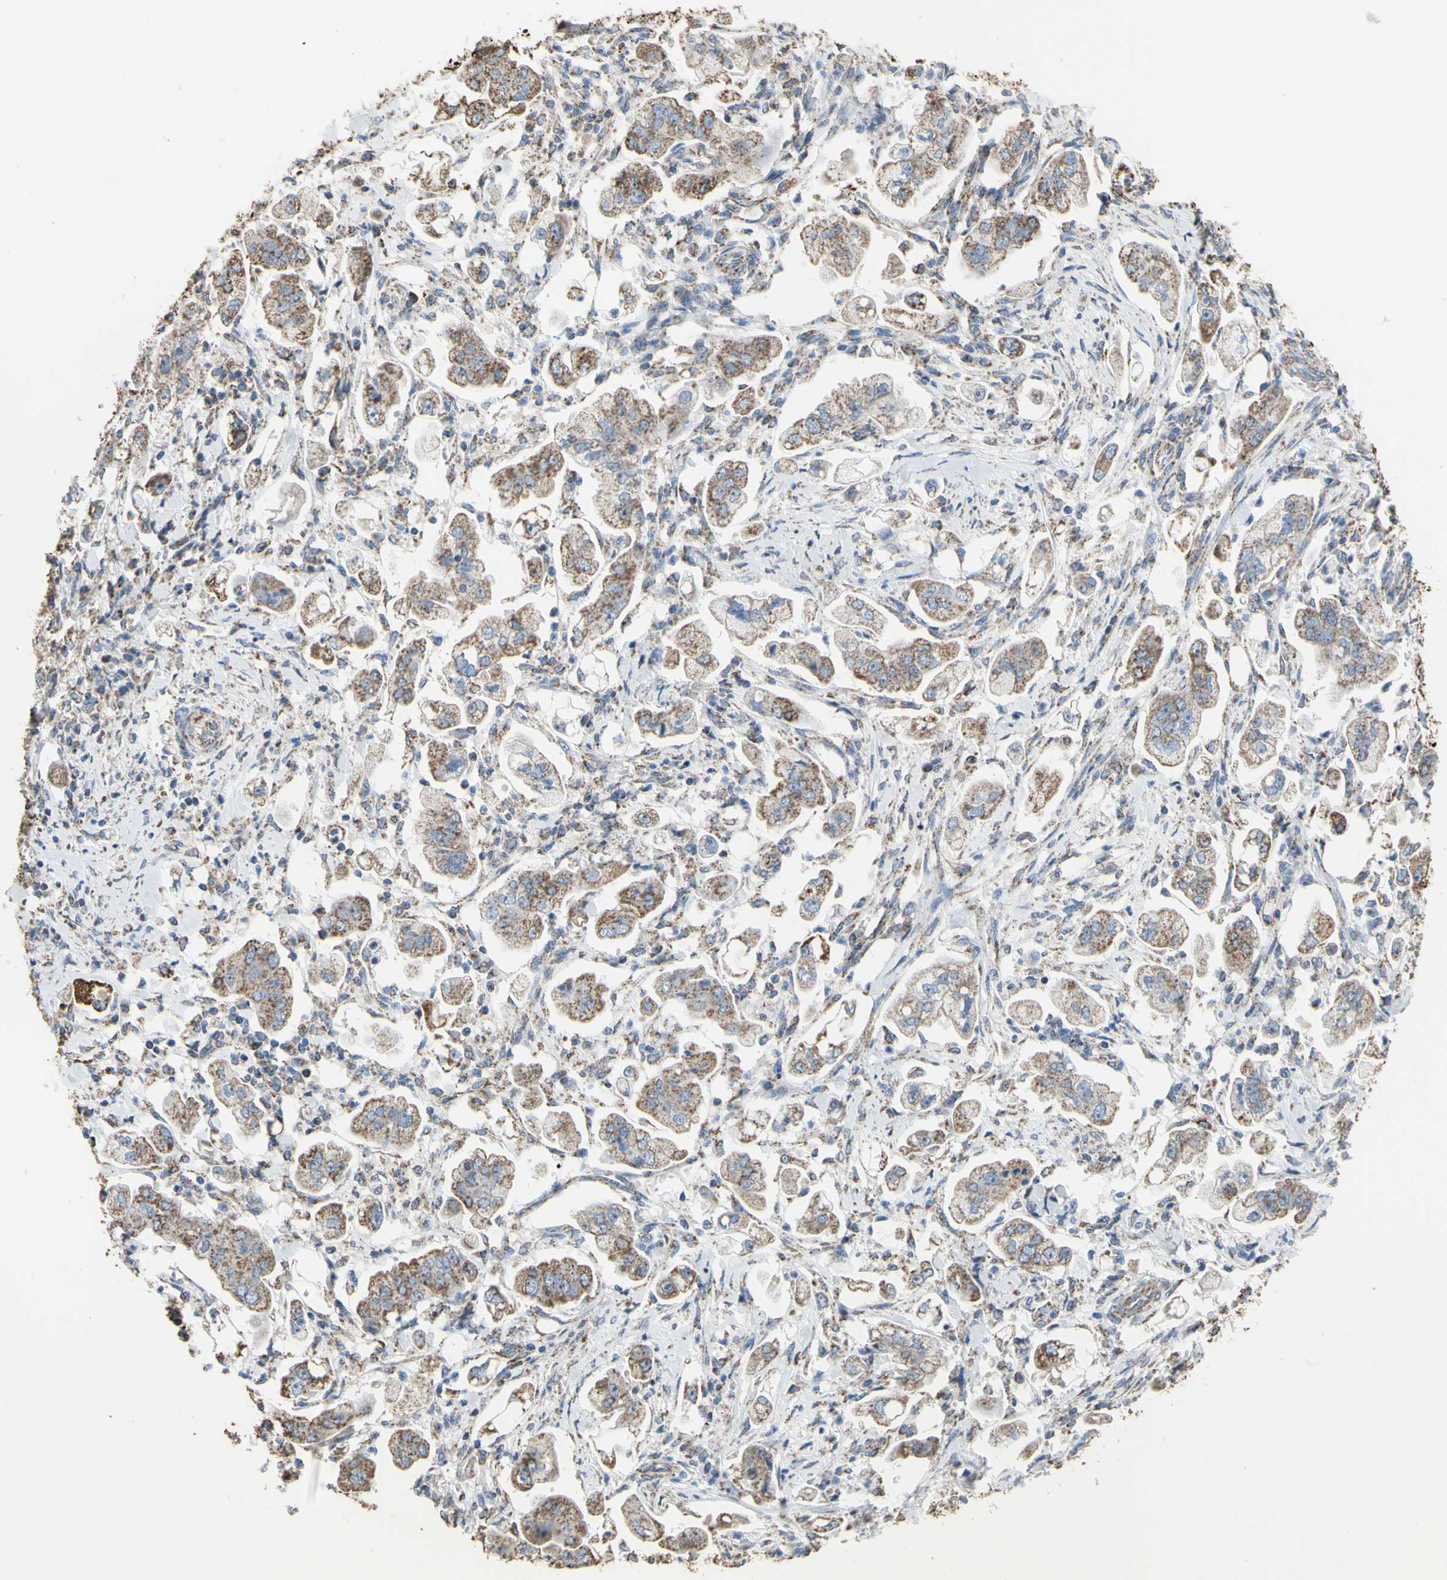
{"staining": {"intensity": "moderate", "quantity": "25%-75%", "location": "cytoplasmic/membranous"}, "tissue": "stomach cancer", "cell_type": "Tumor cells", "image_type": "cancer", "snomed": [{"axis": "morphology", "description": "Adenocarcinoma, NOS"}, {"axis": "topography", "description": "Stomach"}], "caption": "Immunohistochemical staining of human stomach adenocarcinoma displays moderate cytoplasmic/membranous protein positivity in approximately 25%-75% of tumor cells.", "gene": "CMKLR2", "patient": {"sex": "male", "age": 62}}